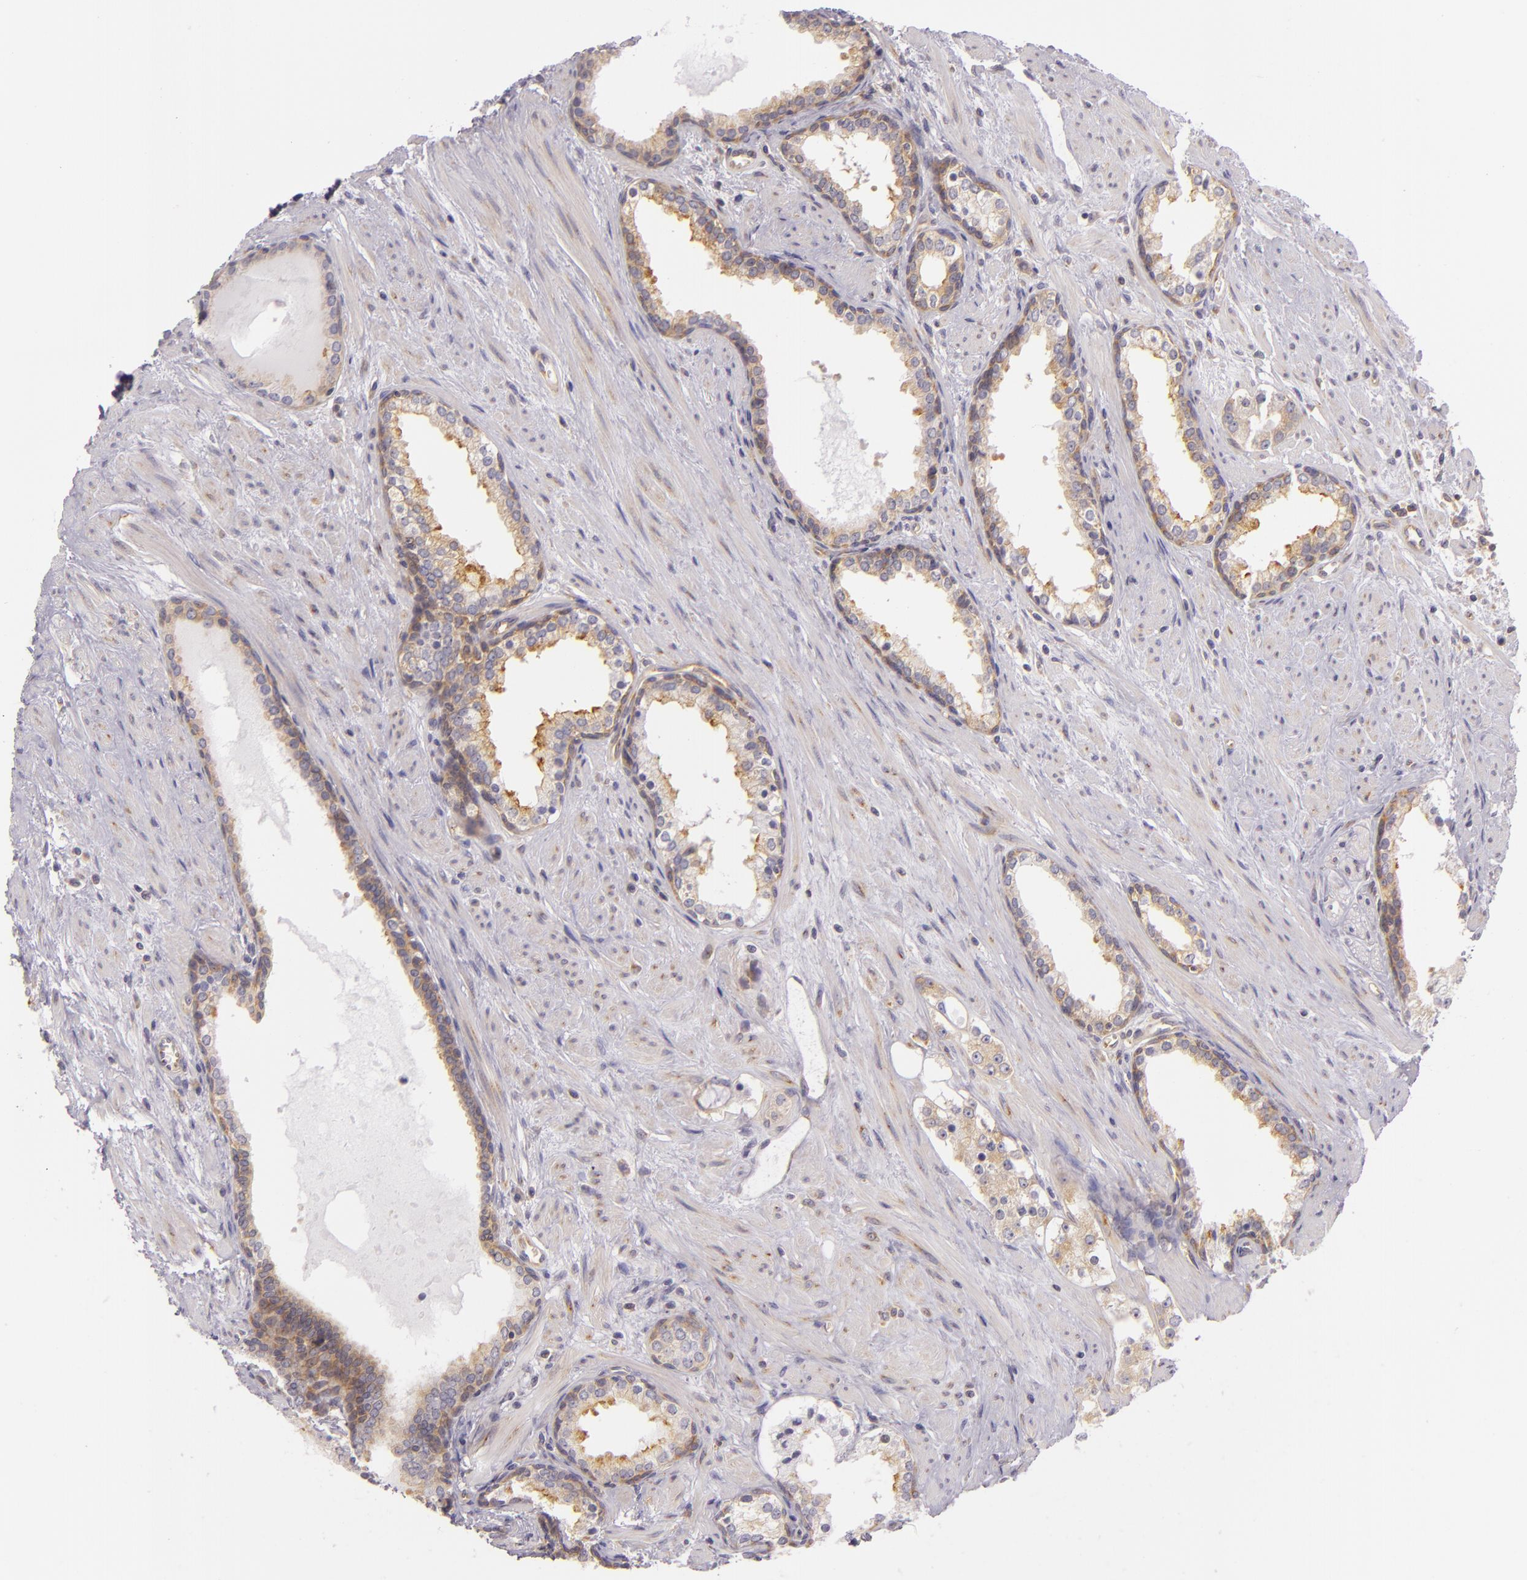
{"staining": {"intensity": "moderate", "quantity": "25%-75%", "location": "cytoplasmic/membranous"}, "tissue": "prostate cancer", "cell_type": "Tumor cells", "image_type": "cancer", "snomed": [{"axis": "morphology", "description": "Adenocarcinoma, Medium grade"}, {"axis": "topography", "description": "Prostate"}], "caption": "A micrograph of prostate cancer (adenocarcinoma (medium-grade)) stained for a protein demonstrates moderate cytoplasmic/membranous brown staining in tumor cells. Immunohistochemistry stains the protein in brown and the nuclei are stained blue.", "gene": "UPF3B", "patient": {"sex": "male", "age": 73}}